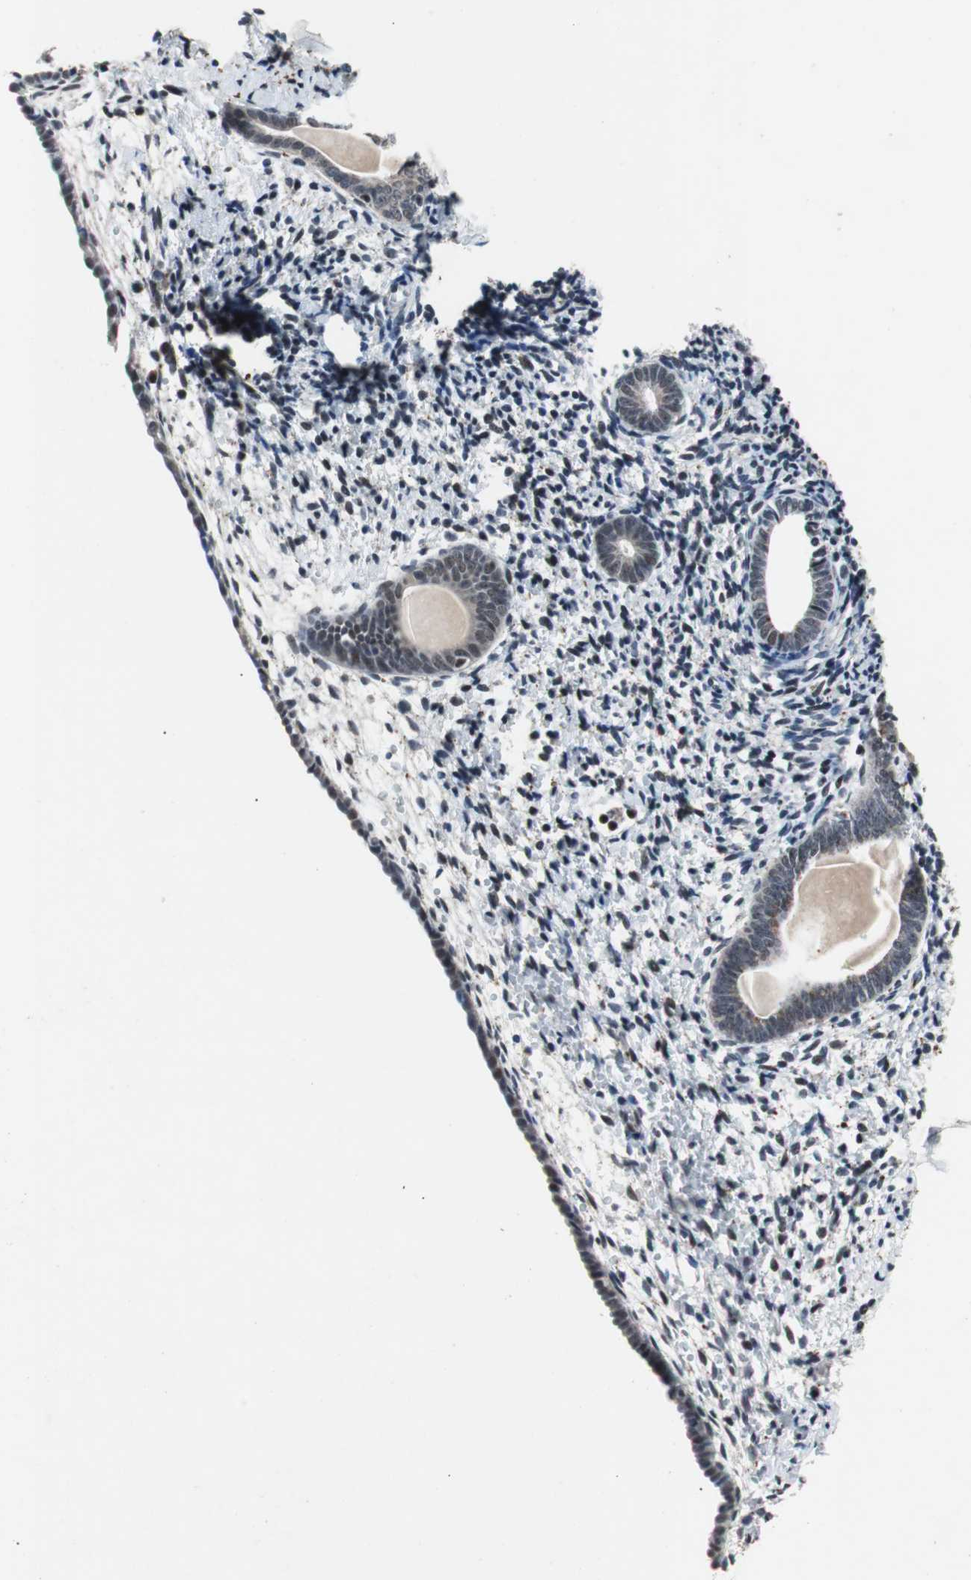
{"staining": {"intensity": "moderate", "quantity": "25%-75%", "location": "nuclear"}, "tissue": "endometrium", "cell_type": "Cells in endometrial stroma", "image_type": "normal", "snomed": [{"axis": "morphology", "description": "Normal tissue, NOS"}, {"axis": "topography", "description": "Endometrium"}], "caption": "Immunohistochemical staining of unremarkable endometrium reveals 25%-75% levels of moderate nuclear protein staining in approximately 25%-75% of cells in endometrial stroma.", "gene": "USP28", "patient": {"sex": "female", "age": 71}}